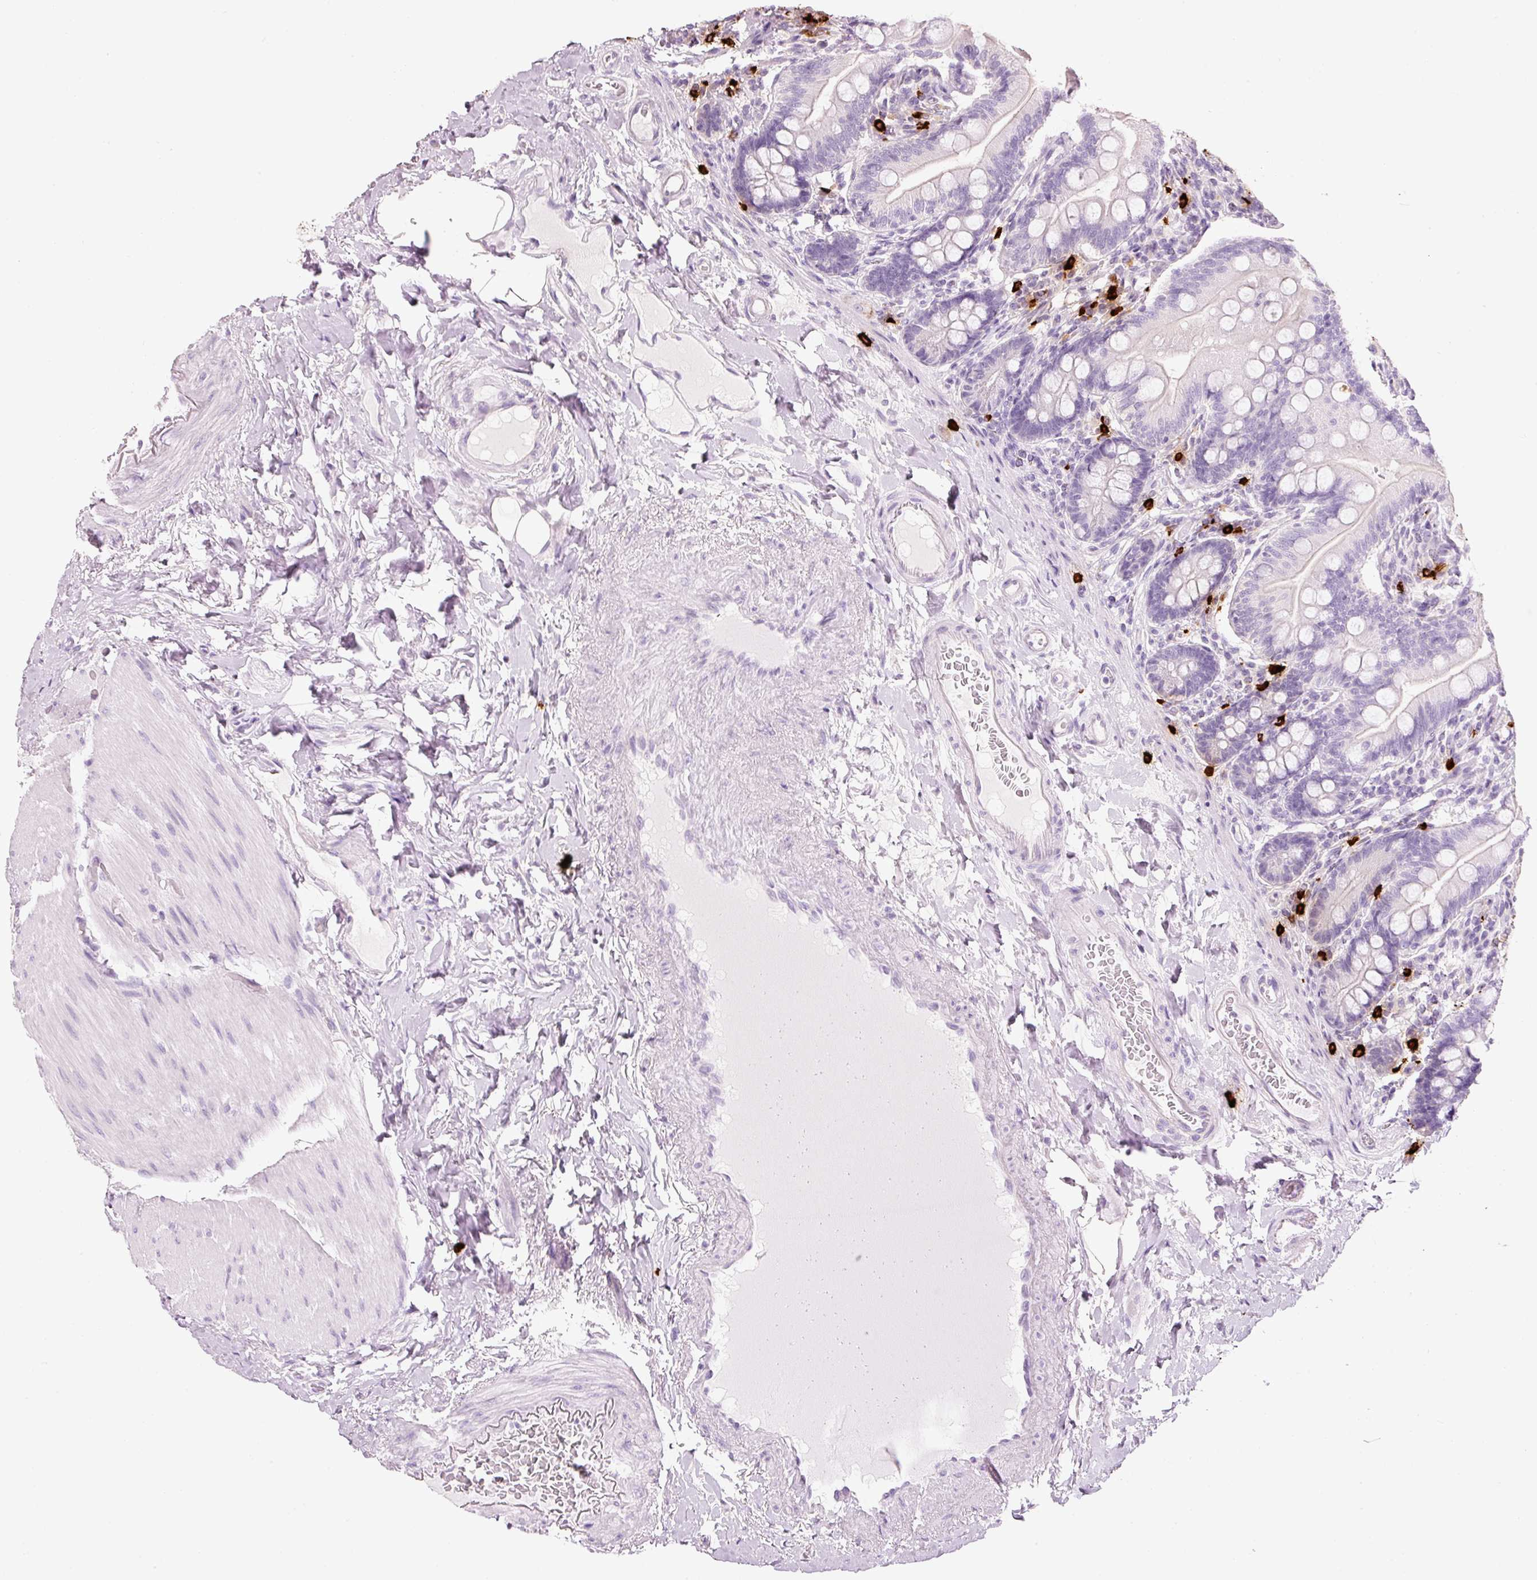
{"staining": {"intensity": "negative", "quantity": "none", "location": "none"}, "tissue": "small intestine", "cell_type": "Glandular cells", "image_type": "normal", "snomed": [{"axis": "morphology", "description": "Normal tissue, NOS"}, {"axis": "topography", "description": "Small intestine"}], "caption": "This is an immunohistochemistry micrograph of benign human small intestine. There is no expression in glandular cells.", "gene": "CMA1", "patient": {"sex": "female", "age": 64}}